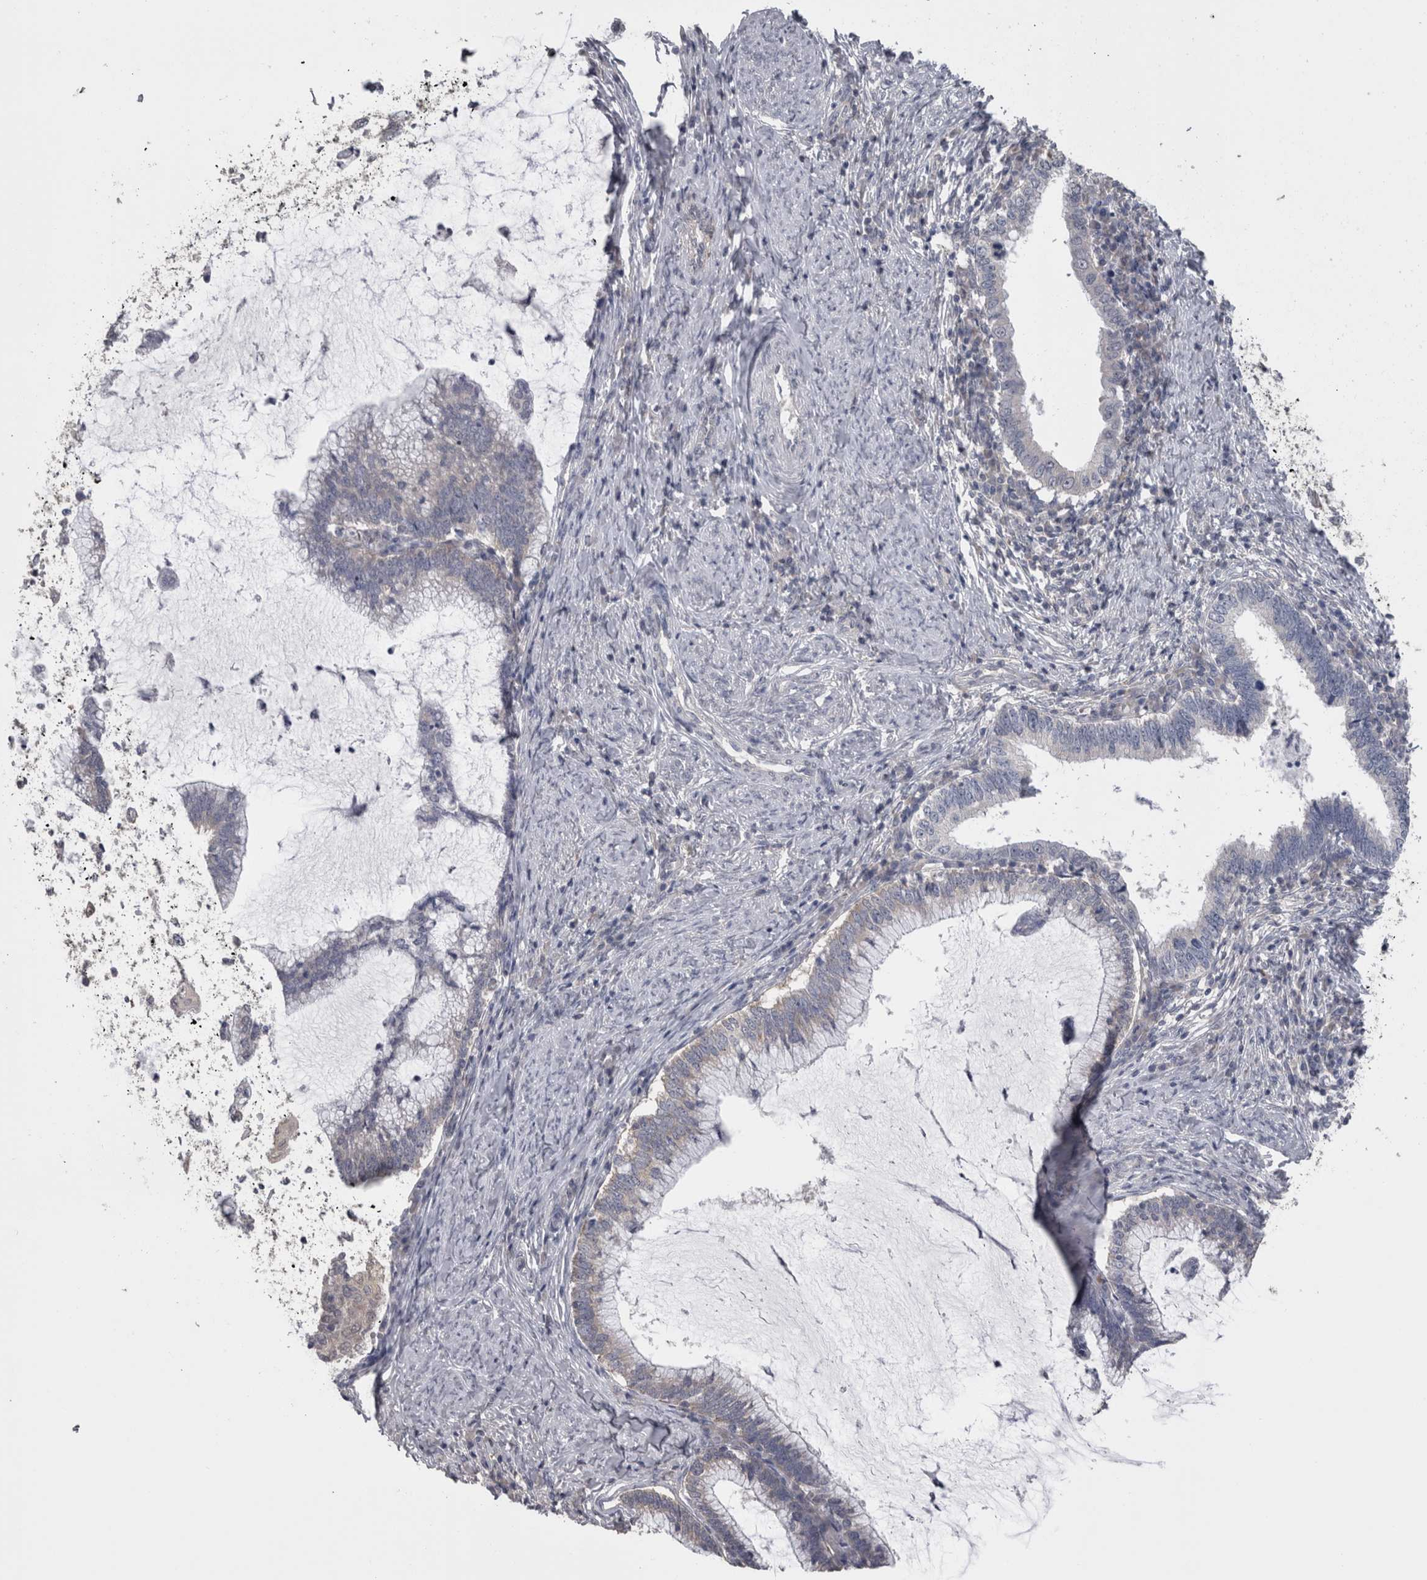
{"staining": {"intensity": "negative", "quantity": "none", "location": "none"}, "tissue": "cervical cancer", "cell_type": "Tumor cells", "image_type": "cancer", "snomed": [{"axis": "morphology", "description": "Adenocarcinoma, NOS"}, {"axis": "topography", "description": "Cervix"}], "caption": "Tumor cells are negative for brown protein staining in cervical cancer (adenocarcinoma). (IHC, brightfield microscopy, high magnification).", "gene": "DDX6", "patient": {"sex": "female", "age": 36}}